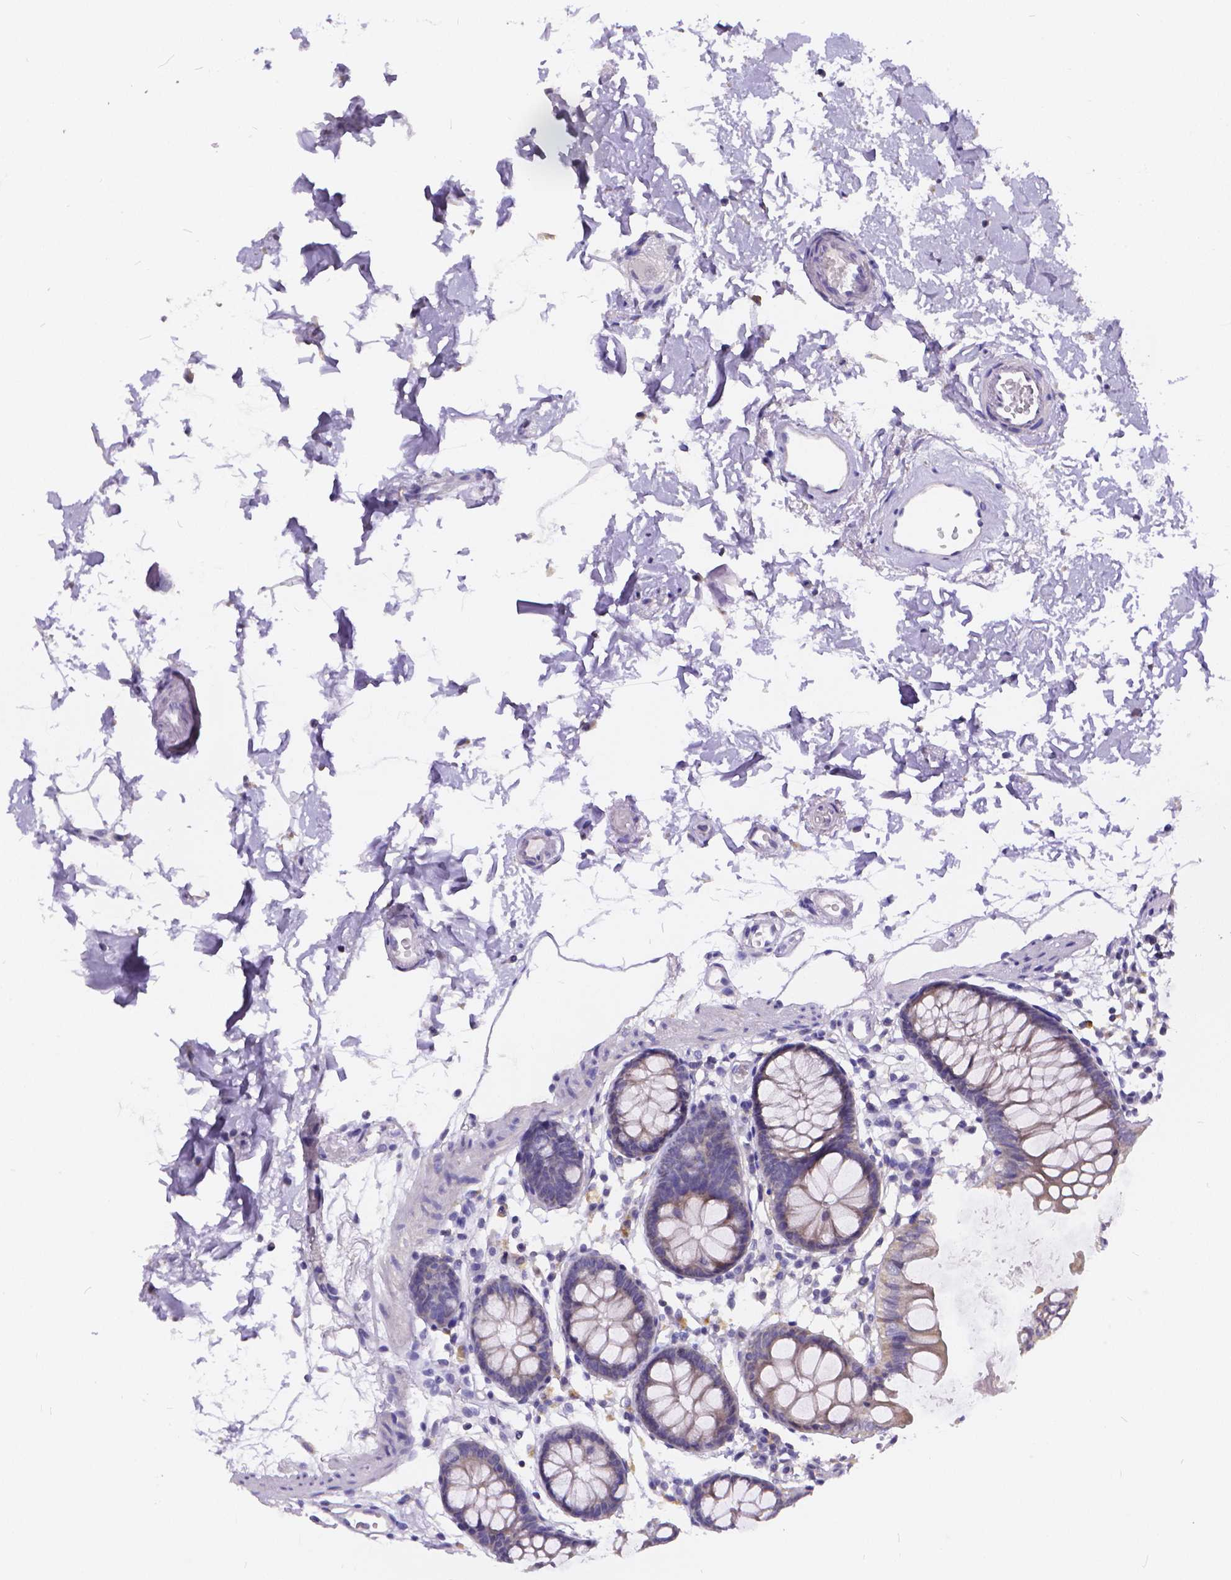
{"staining": {"intensity": "negative", "quantity": "none", "location": "none"}, "tissue": "colon", "cell_type": "Endothelial cells", "image_type": "normal", "snomed": [{"axis": "morphology", "description": "Normal tissue, NOS"}, {"axis": "topography", "description": "Colon"}], "caption": "A high-resolution image shows immunohistochemistry staining of normal colon, which demonstrates no significant positivity in endothelial cells.", "gene": "GLRB", "patient": {"sex": "female", "age": 84}}